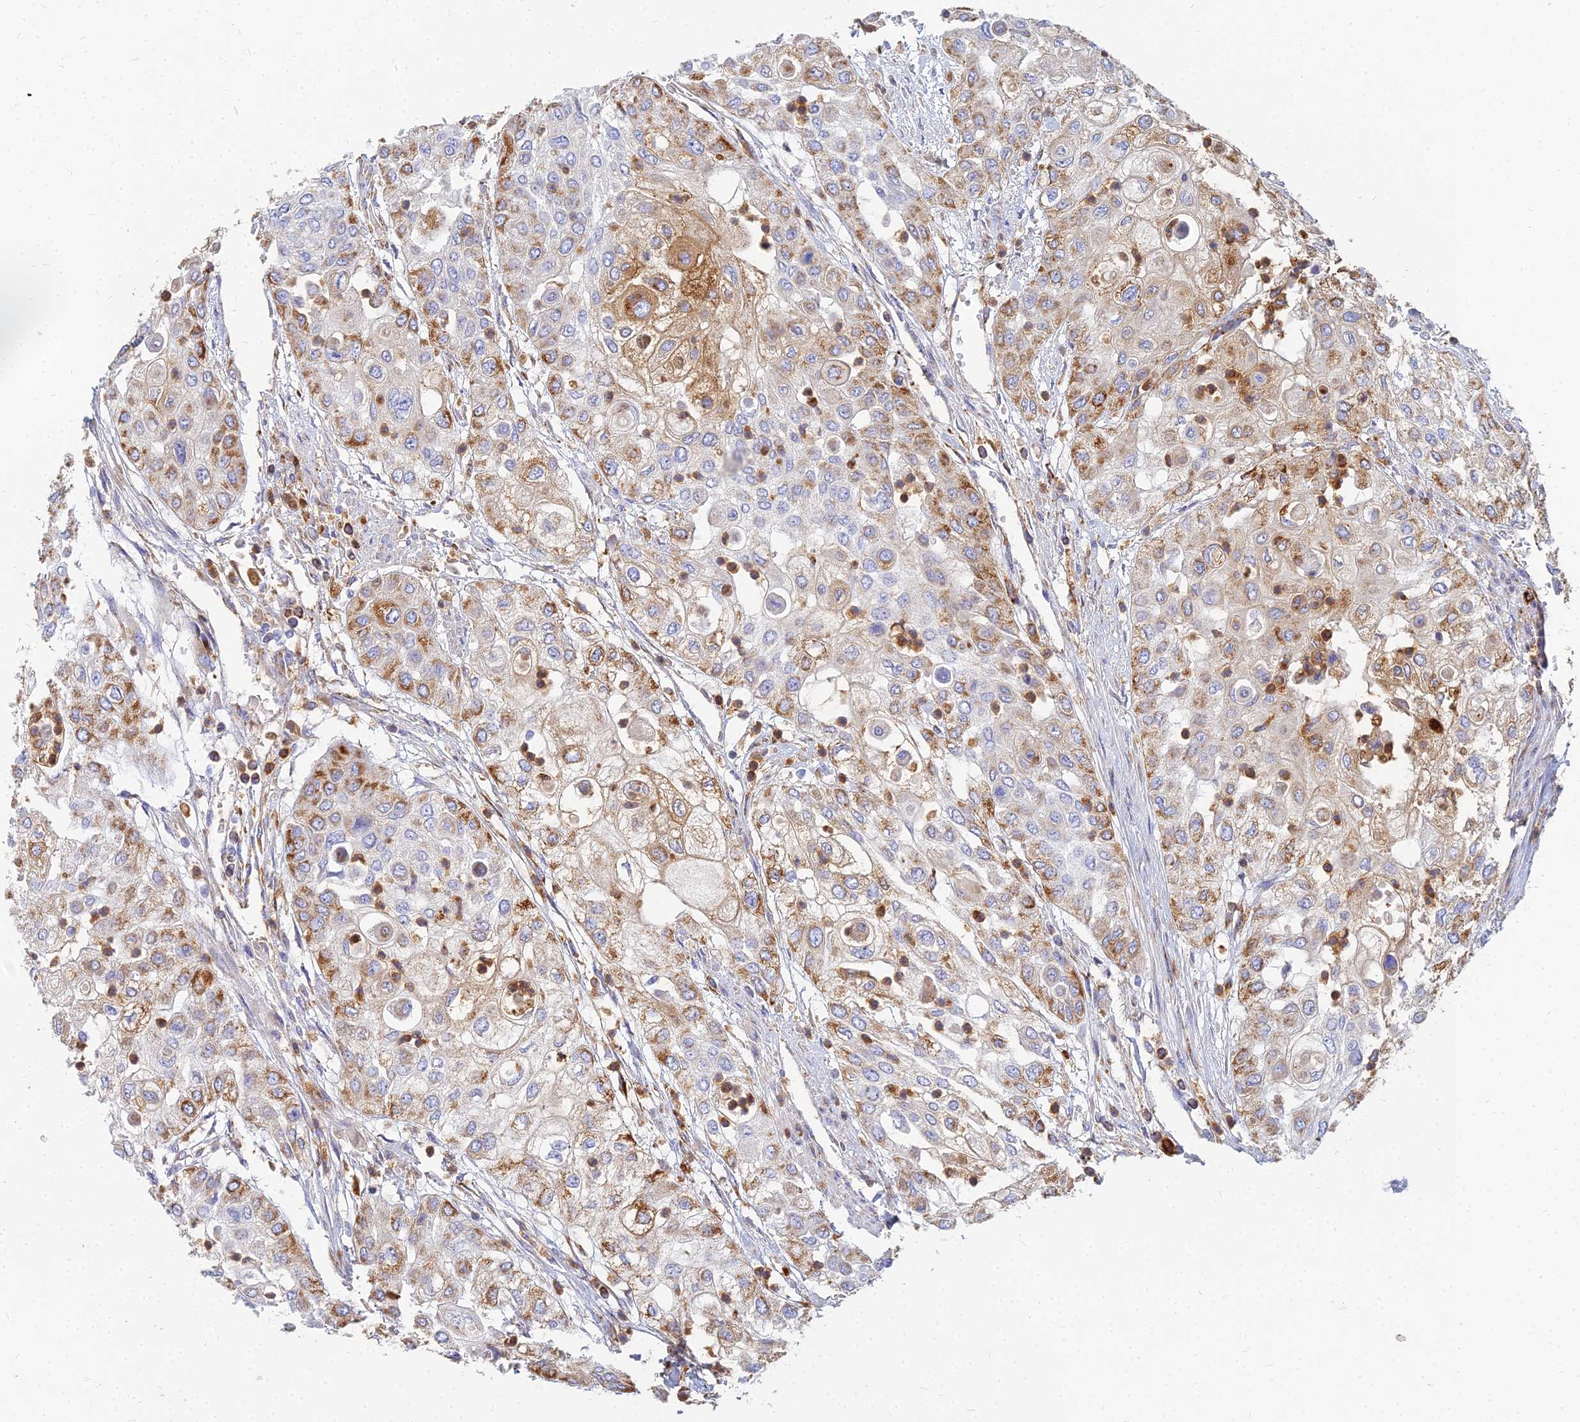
{"staining": {"intensity": "moderate", "quantity": ">75%", "location": "cytoplasmic/membranous"}, "tissue": "urothelial cancer", "cell_type": "Tumor cells", "image_type": "cancer", "snomed": [{"axis": "morphology", "description": "Urothelial carcinoma, High grade"}, {"axis": "topography", "description": "Urinary bladder"}], "caption": "There is medium levels of moderate cytoplasmic/membranous expression in tumor cells of urothelial cancer, as demonstrated by immunohistochemical staining (brown color).", "gene": "VAT1", "patient": {"sex": "female", "age": 79}}